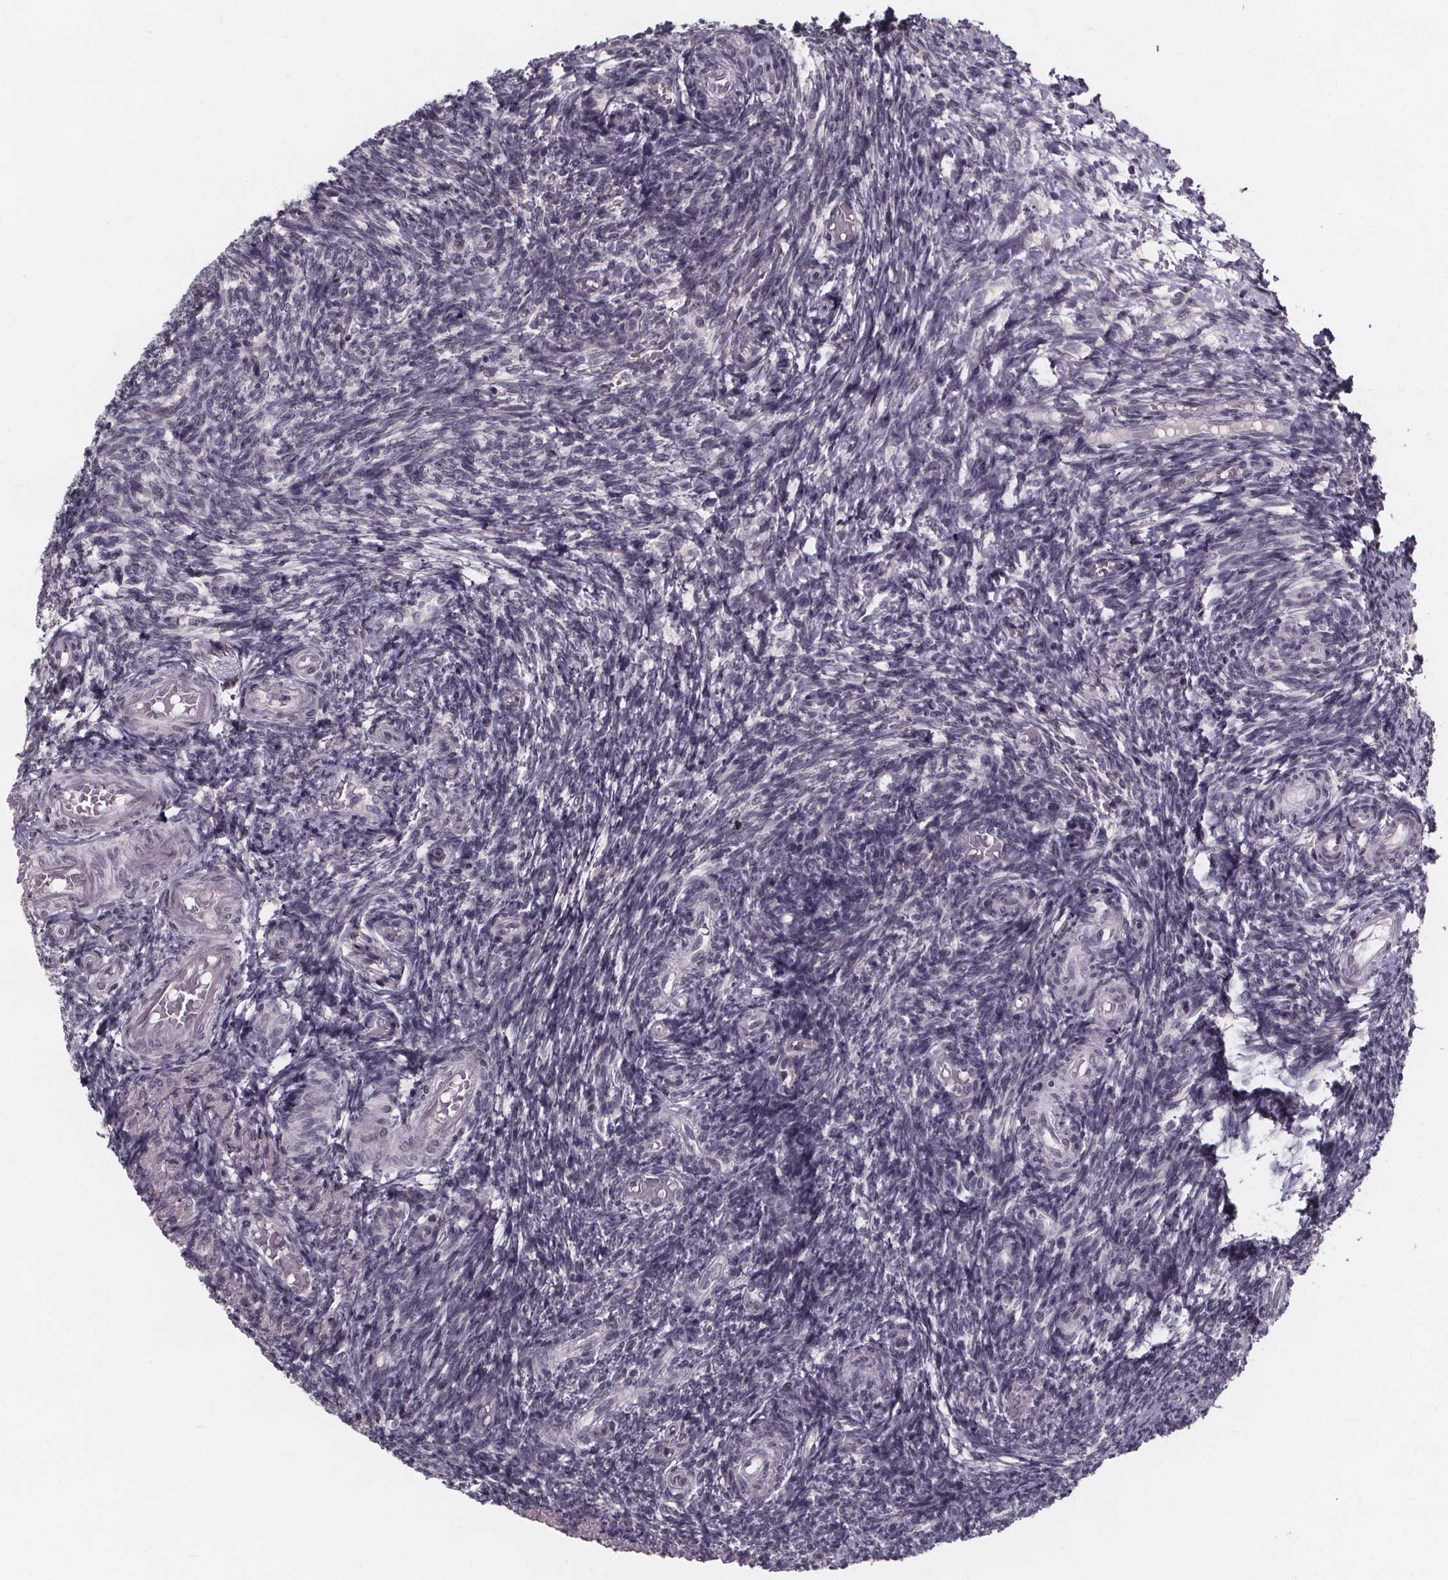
{"staining": {"intensity": "weak", "quantity": "<25%", "location": "cytoplasmic/membranous"}, "tissue": "ovary", "cell_type": "Follicle cells", "image_type": "normal", "snomed": [{"axis": "morphology", "description": "Normal tissue, NOS"}, {"axis": "topography", "description": "Ovary"}], "caption": "IHC of benign ovary demonstrates no expression in follicle cells. (DAB immunohistochemistry with hematoxylin counter stain).", "gene": "FAM181B", "patient": {"sex": "female", "age": 39}}